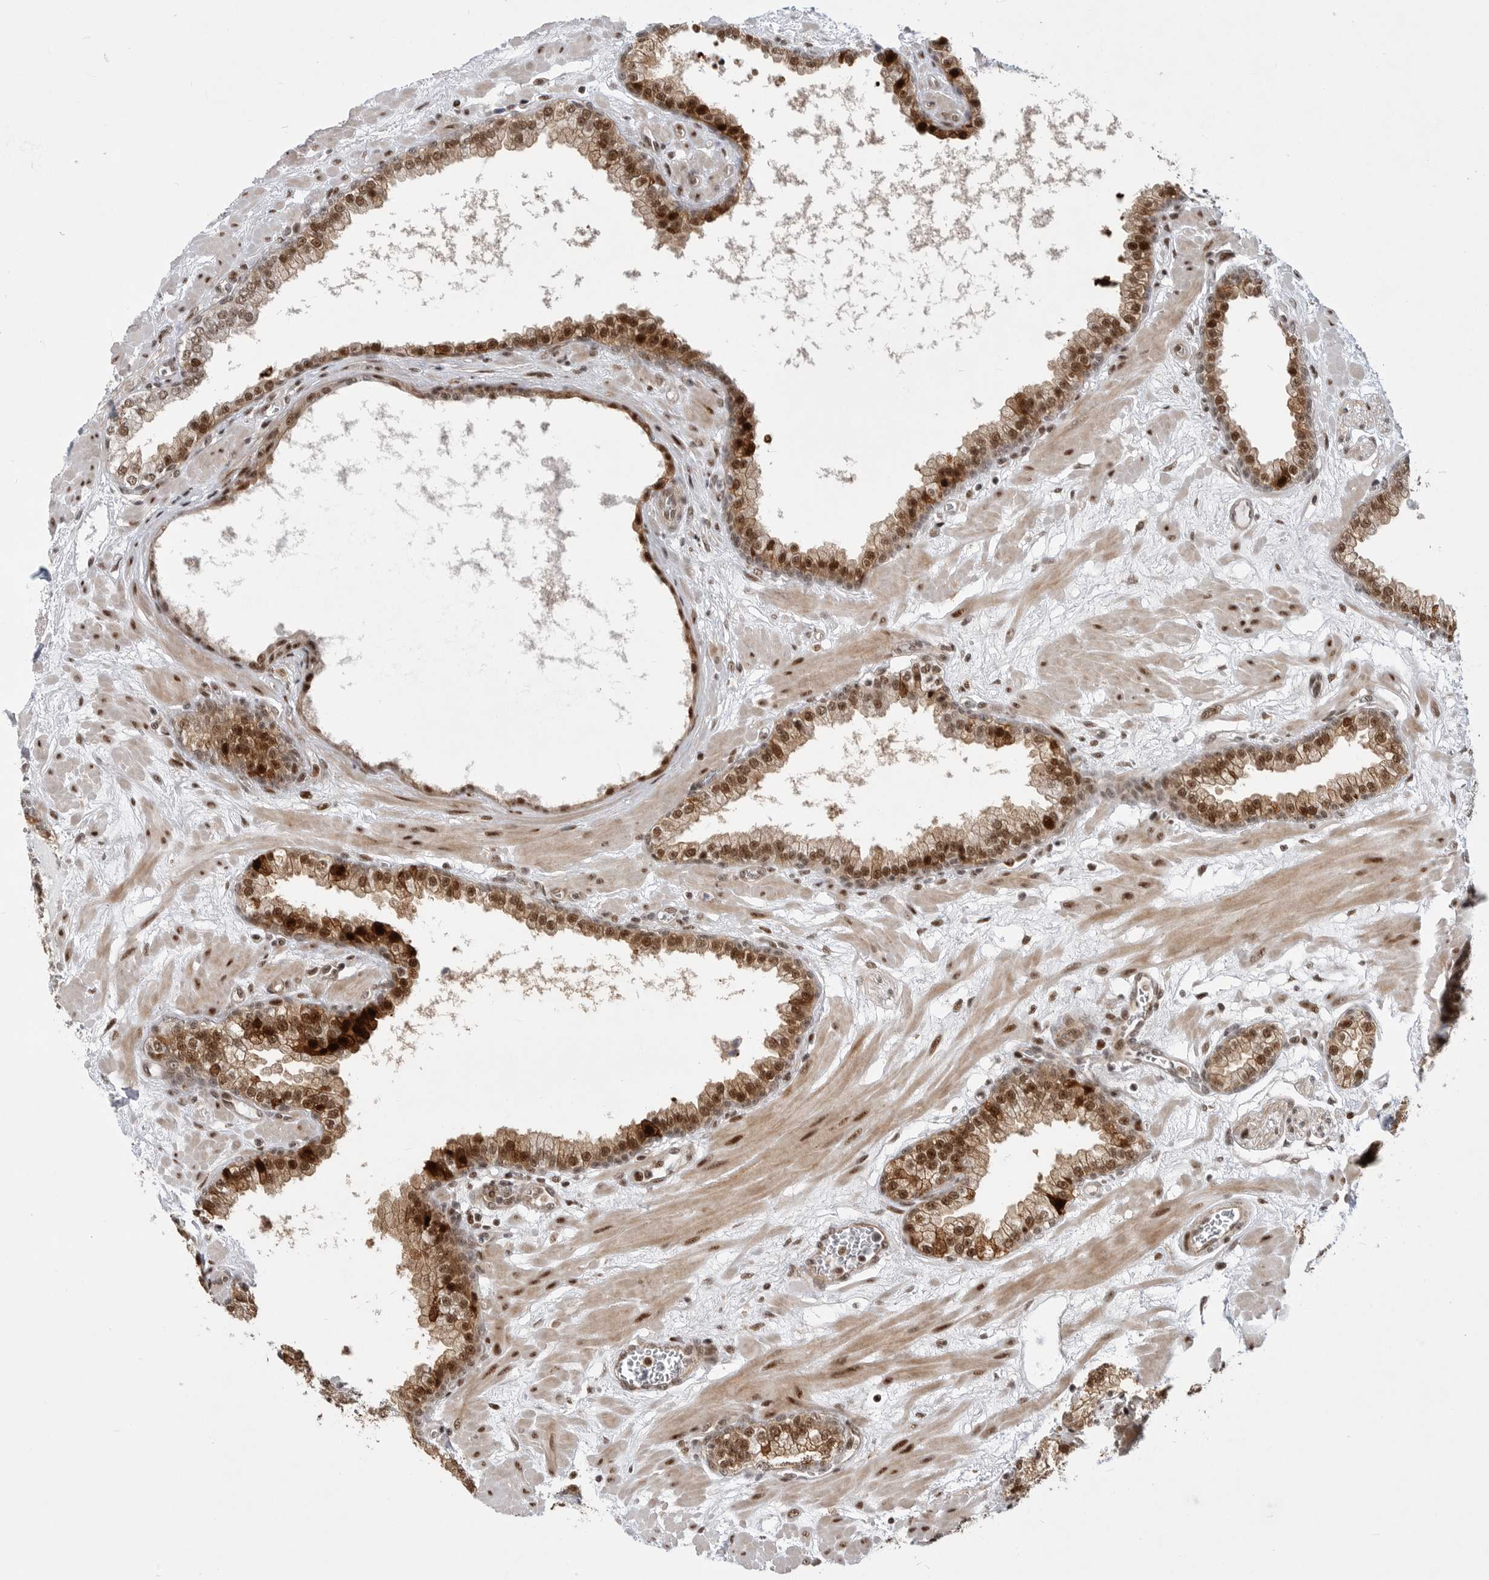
{"staining": {"intensity": "strong", "quantity": ">75%", "location": "cytoplasmic/membranous,nuclear"}, "tissue": "prostate", "cell_type": "Glandular cells", "image_type": "normal", "snomed": [{"axis": "morphology", "description": "Normal tissue, NOS"}, {"axis": "morphology", "description": "Urothelial carcinoma, Low grade"}, {"axis": "topography", "description": "Urinary bladder"}, {"axis": "topography", "description": "Prostate"}], "caption": "This is a histology image of immunohistochemistry (IHC) staining of benign prostate, which shows strong expression in the cytoplasmic/membranous,nuclear of glandular cells.", "gene": "GPATCH2", "patient": {"sex": "male", "age": 60}}